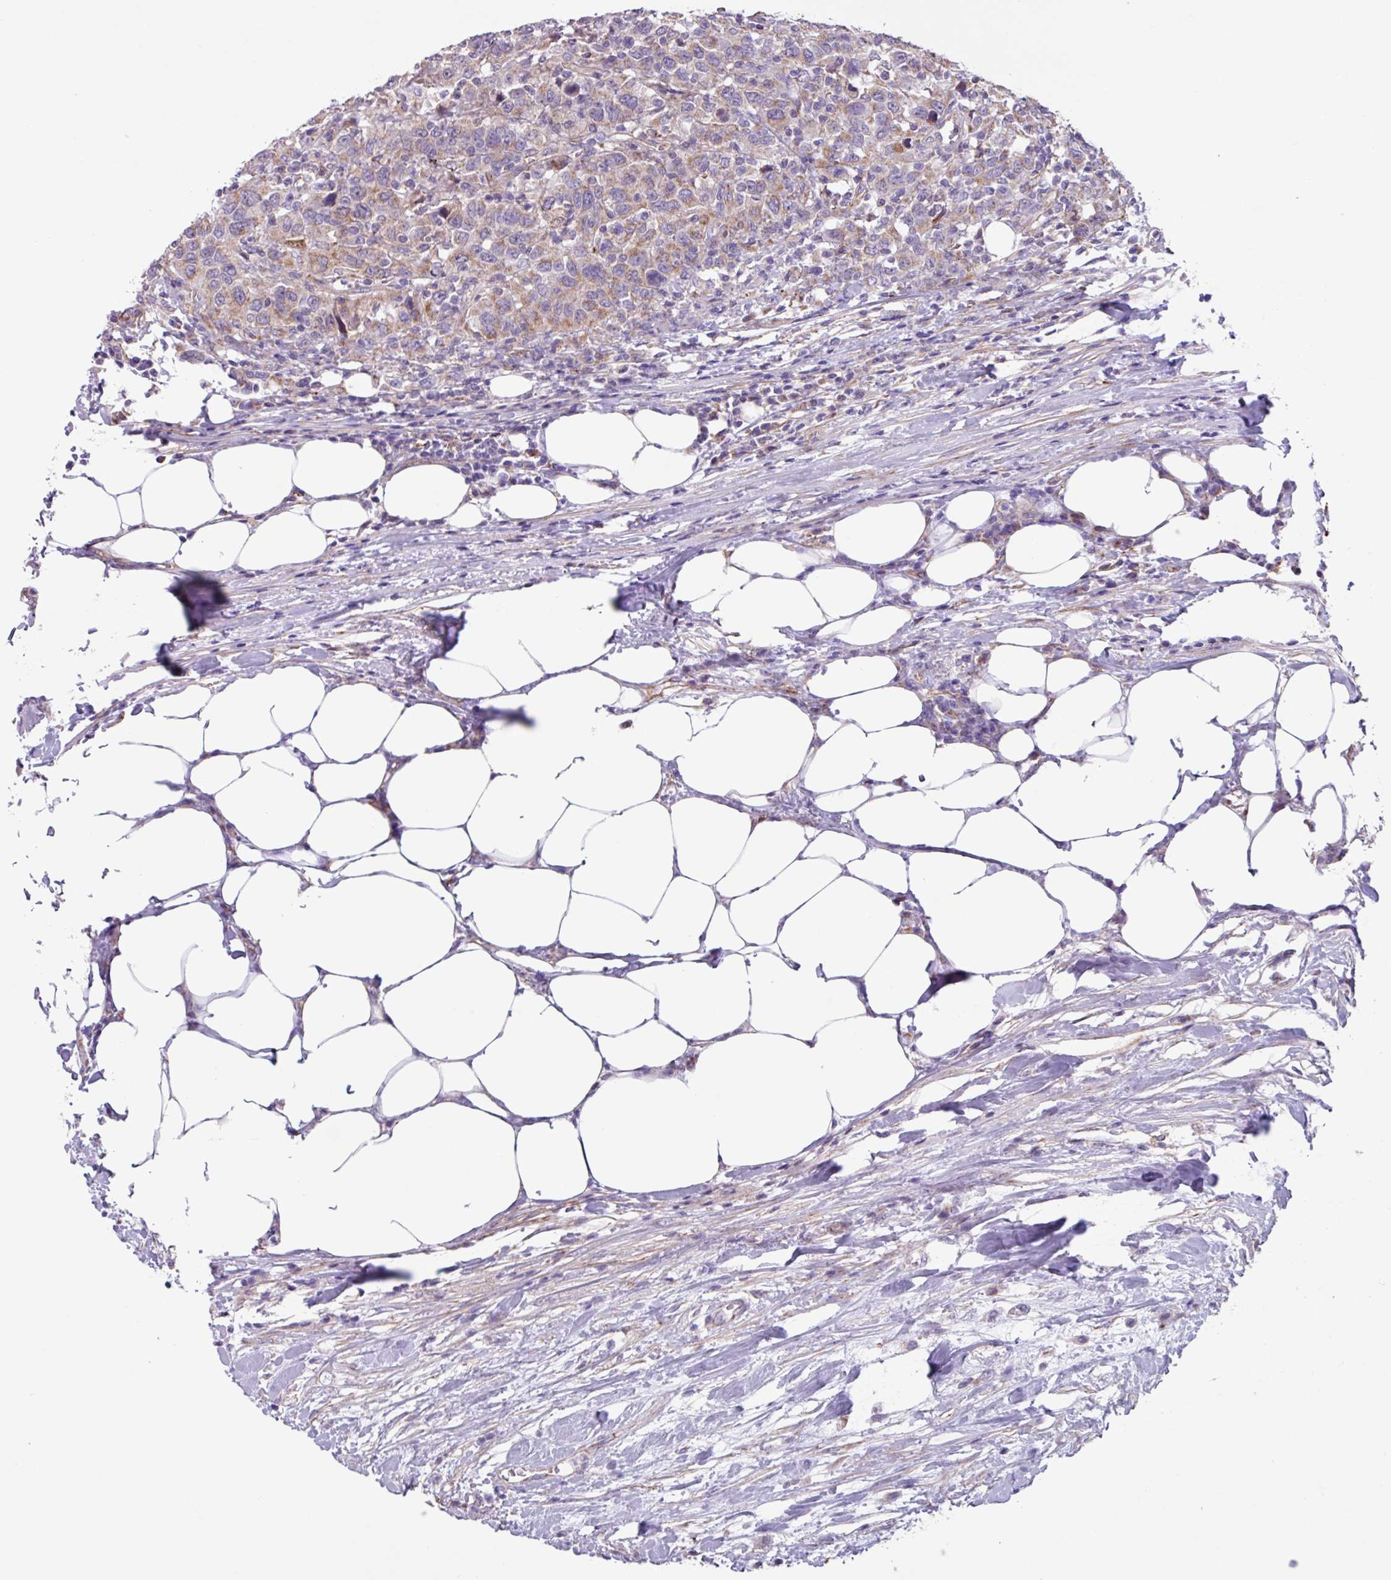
{"staining": {"intensity": "moderate", "quantity": "<25%", "location": "cytoplasmic/membranous"}, "tissue": "urothelial cancer", "cell_type": "Tumor cells", "image_type": "cancer", "snomed": [{"axis": "morphology", "description": "Urothelial carcinoma, High grade"}, {"axis": "topography", "description": "Urinary bladder"}], "caption": "Brown immunohistochemical staining in urothelial carcinoma (high-grade) shows moderate cytoplasmic/membranous positivity in about <25% of tumor cells.", "gene": "OTULIN", "patient": {"sex": "male", "age": 61}}